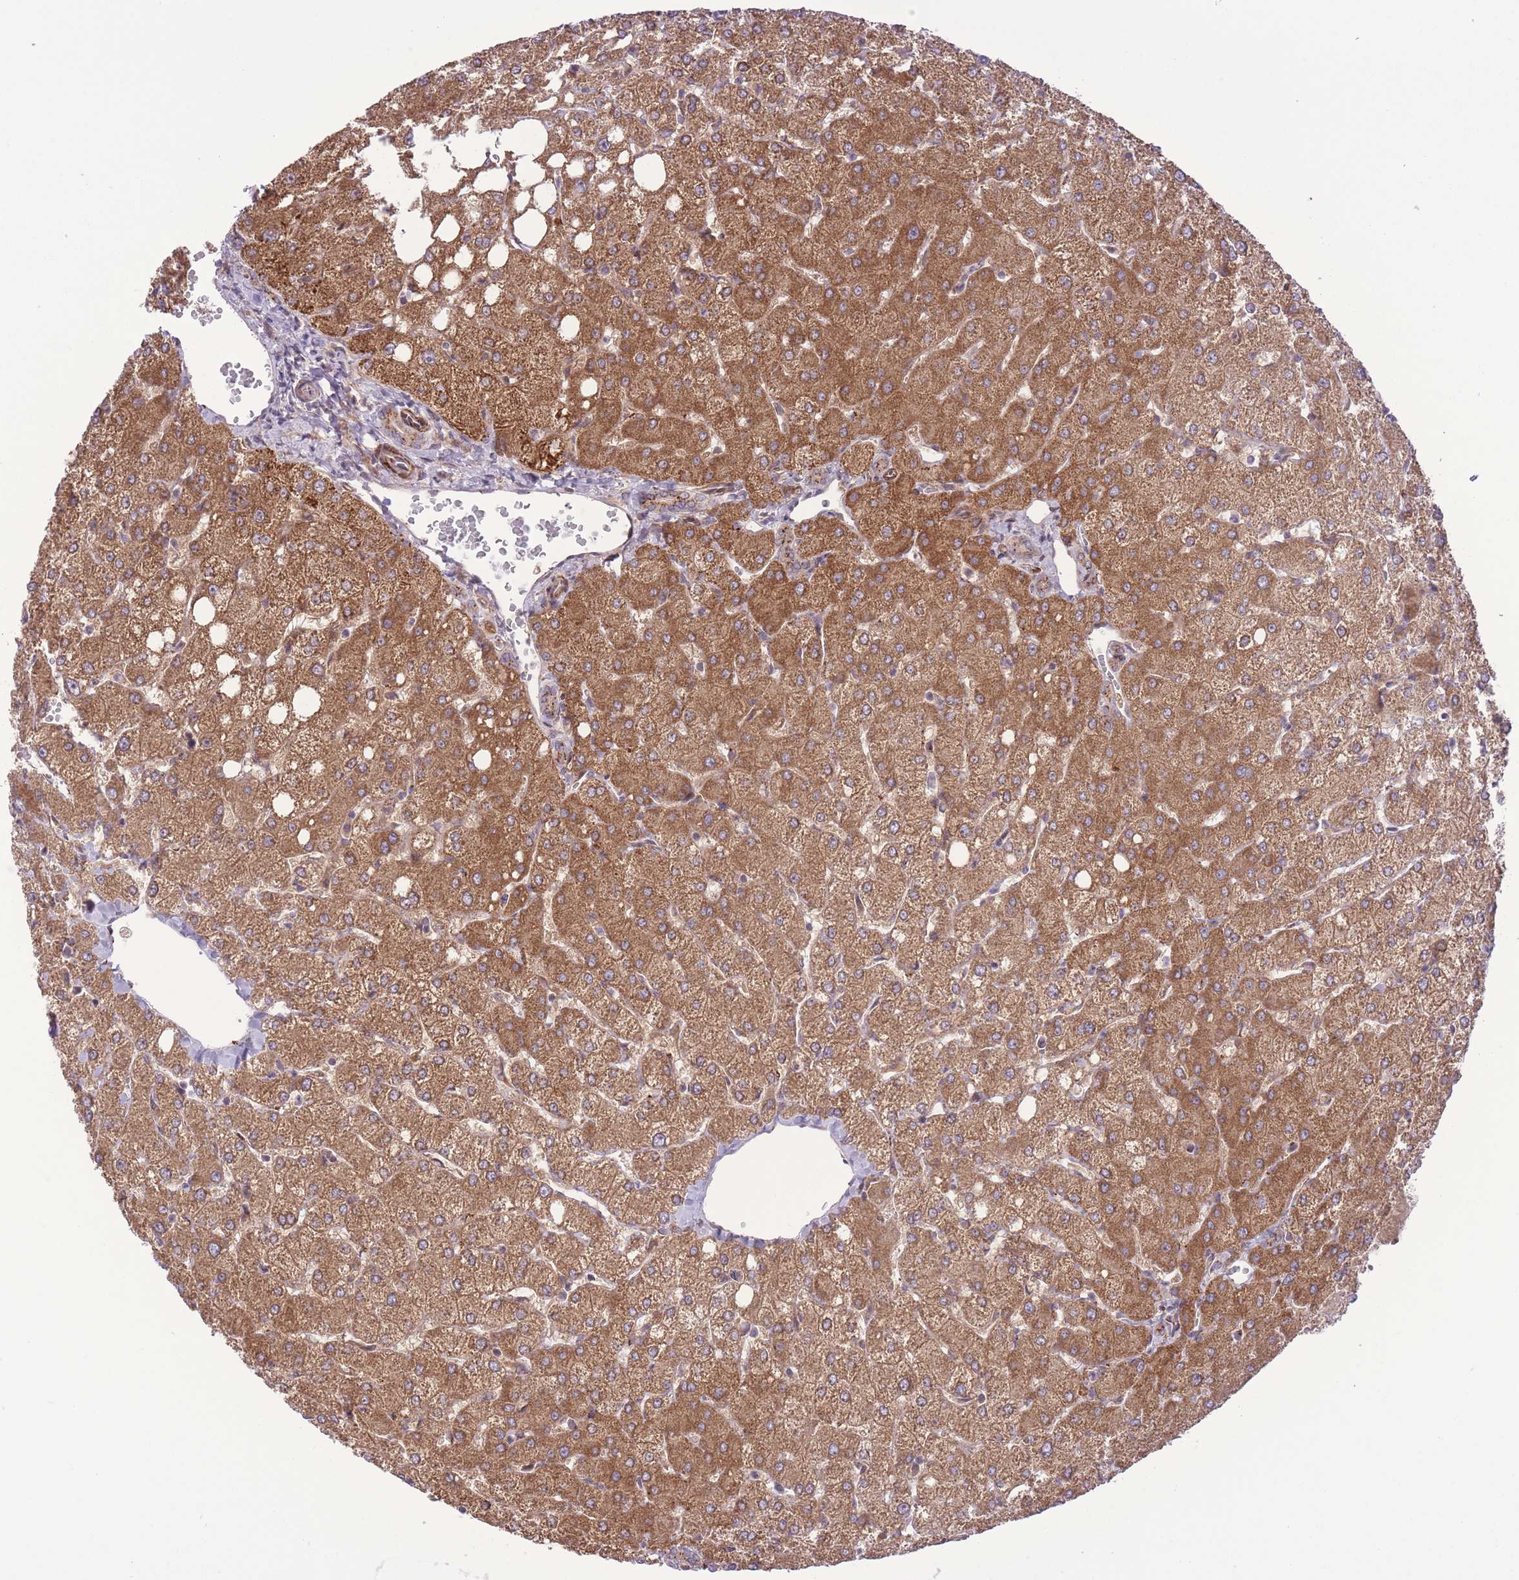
{"staining": {"intensity": "moderate", "quantity": "25%-75%", "location": "cytoplasmic/membranous"}, "tissue": "liver", "cell_type": "Cholangiocytes", "image_type": "normal", "snomed": [{"axis": "morphology", "description": "Normal tissue, NOS"}, {"axis": "topography", "description": "Liver"}], "caption": "Protein analysis of benign liver reveals moderate cytoplasmic/membranous expression in about 25%-75% of cholangiocytes.", "gene": "ZBED5", "patient": {"sex": "female", "age": 54}}